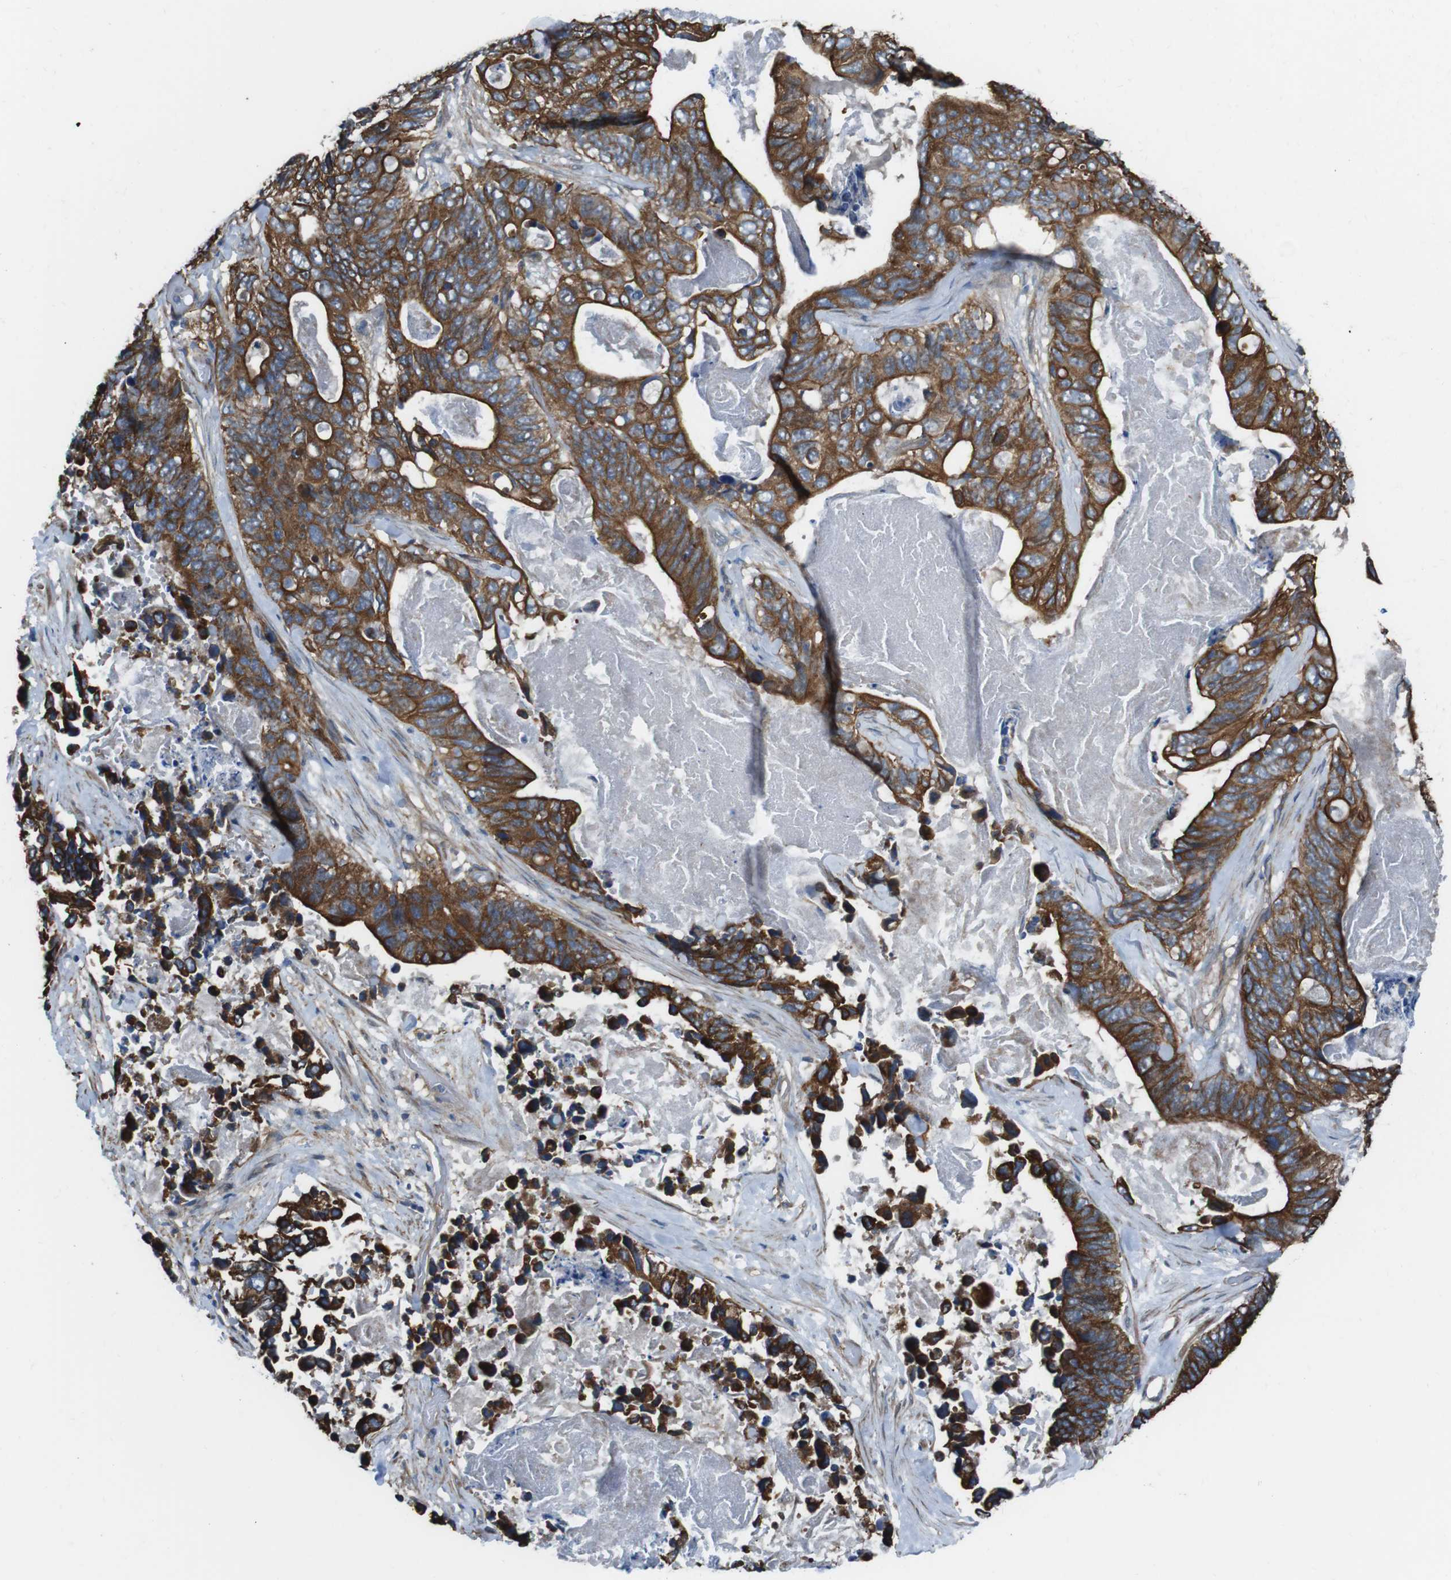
{"staining": {"intensity": "strong", "quantity": ">75%", "location": "cytoplasmic/membranous"}, "tissue": "stomach cancer", "cell_type": "Tumor cells", "image_type": "cancer", "snomed": [{"axis": "morphology", "description": "Adenocarcinoma, NOS"}, {"axis": "topography", "description": "Stomach"}], "caption": "Adenocarcinoma (stomach) stained for a protein (brown) shows strong cytoplasmic/membranous positive positivity in approximately >75% of tumor cells.", "gene": "FAM174B", "patient": {"sex": "female", "age": 89}}